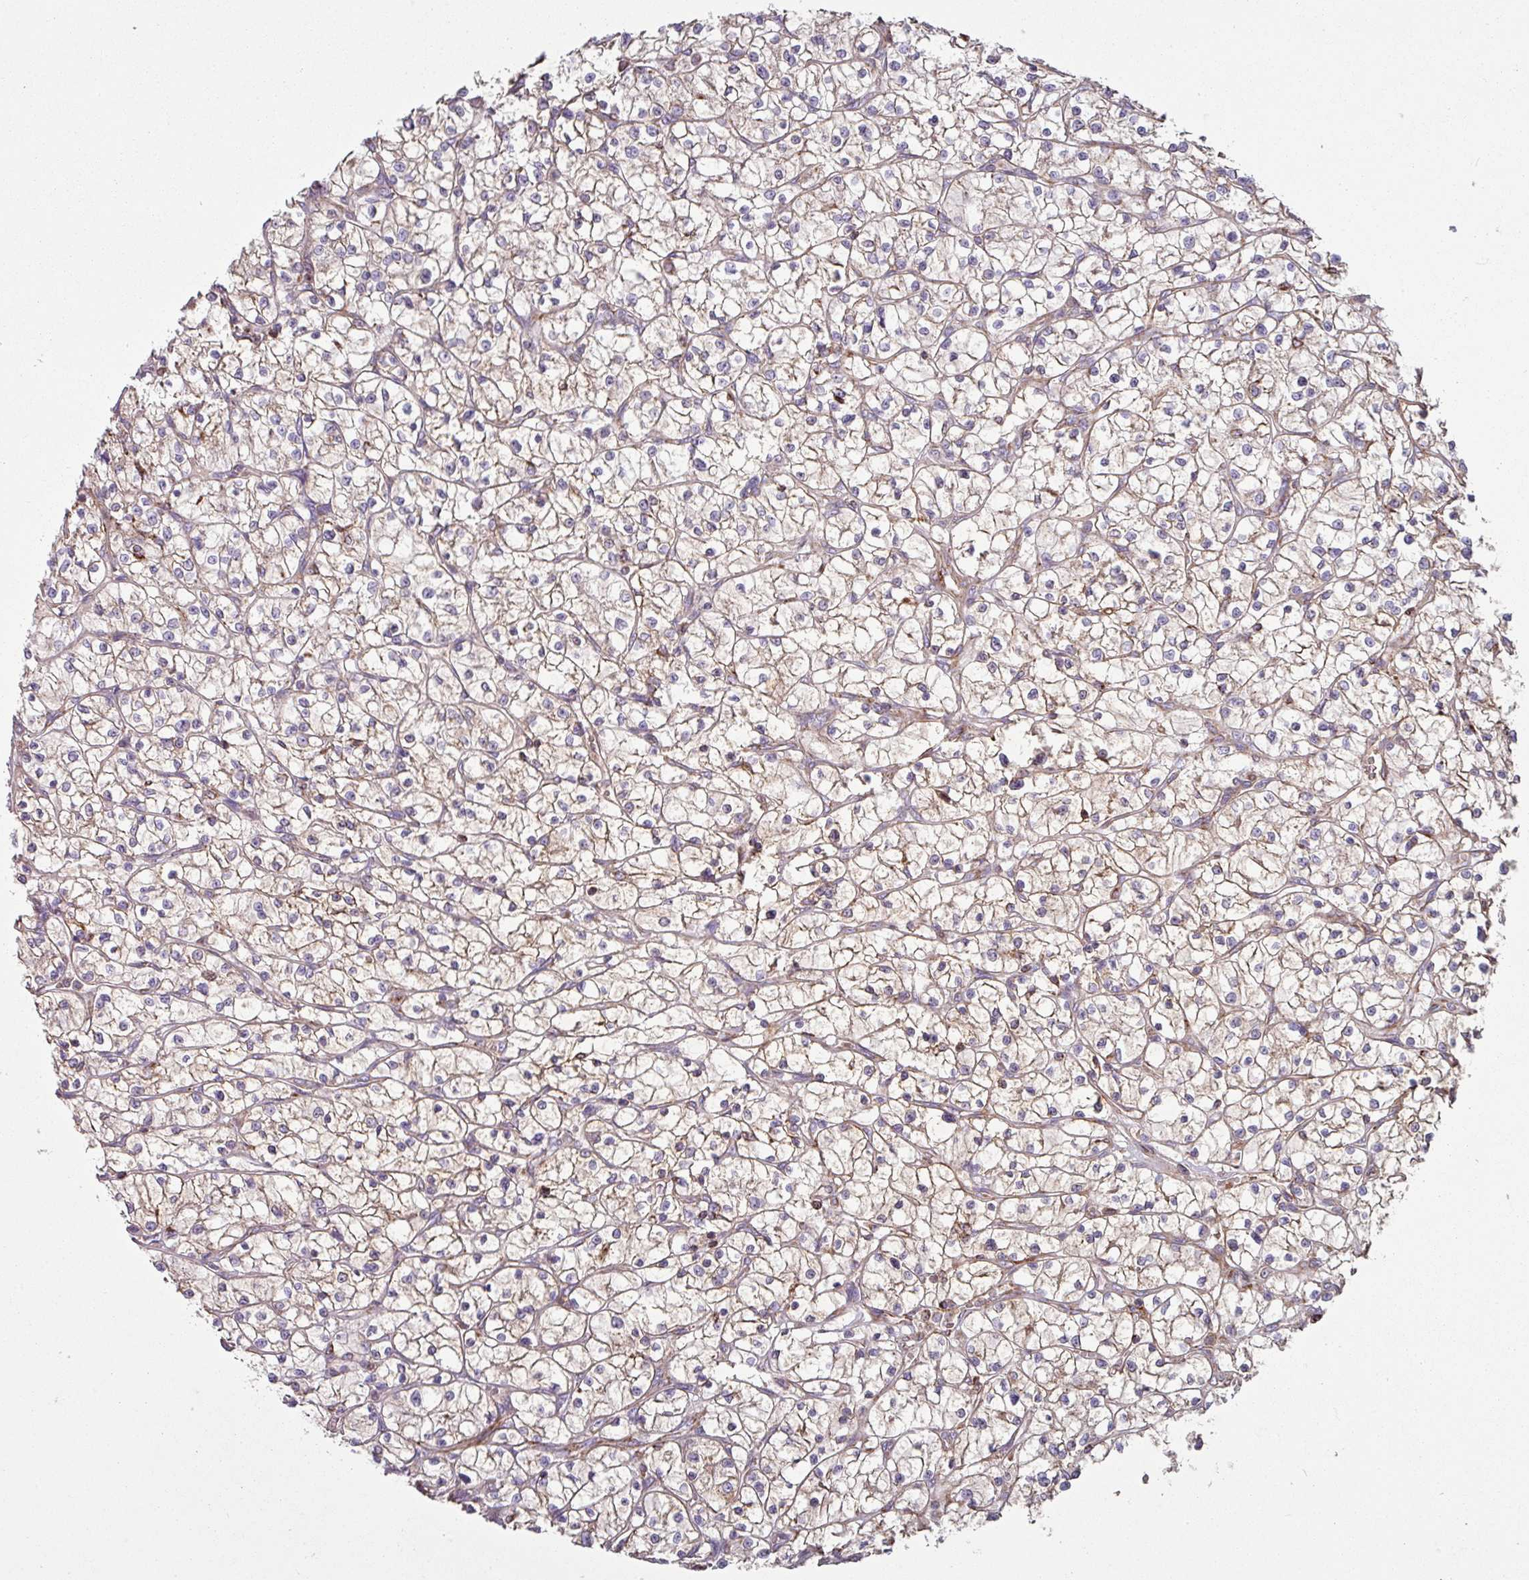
{"staining": {"intensity": "weak", "quantity": "<25%", "location": "cytoplasmic/membranous"}, "tissue": "renal cancer", "cell_type": "Tumor cells", "image_type": "cancer", "snomed": [{"axis": "morphology", "description": "Adenocarcinoma, NOS"}, {"axis": "topography", "description": "Kidney"}], "caption": "The immunohistochemistry histopathology image has no significant expression in tumor cells of renal adenocarcinoma tissue.", "gene": "SQOR", "patient": {"sex": "female", "age": 64}}